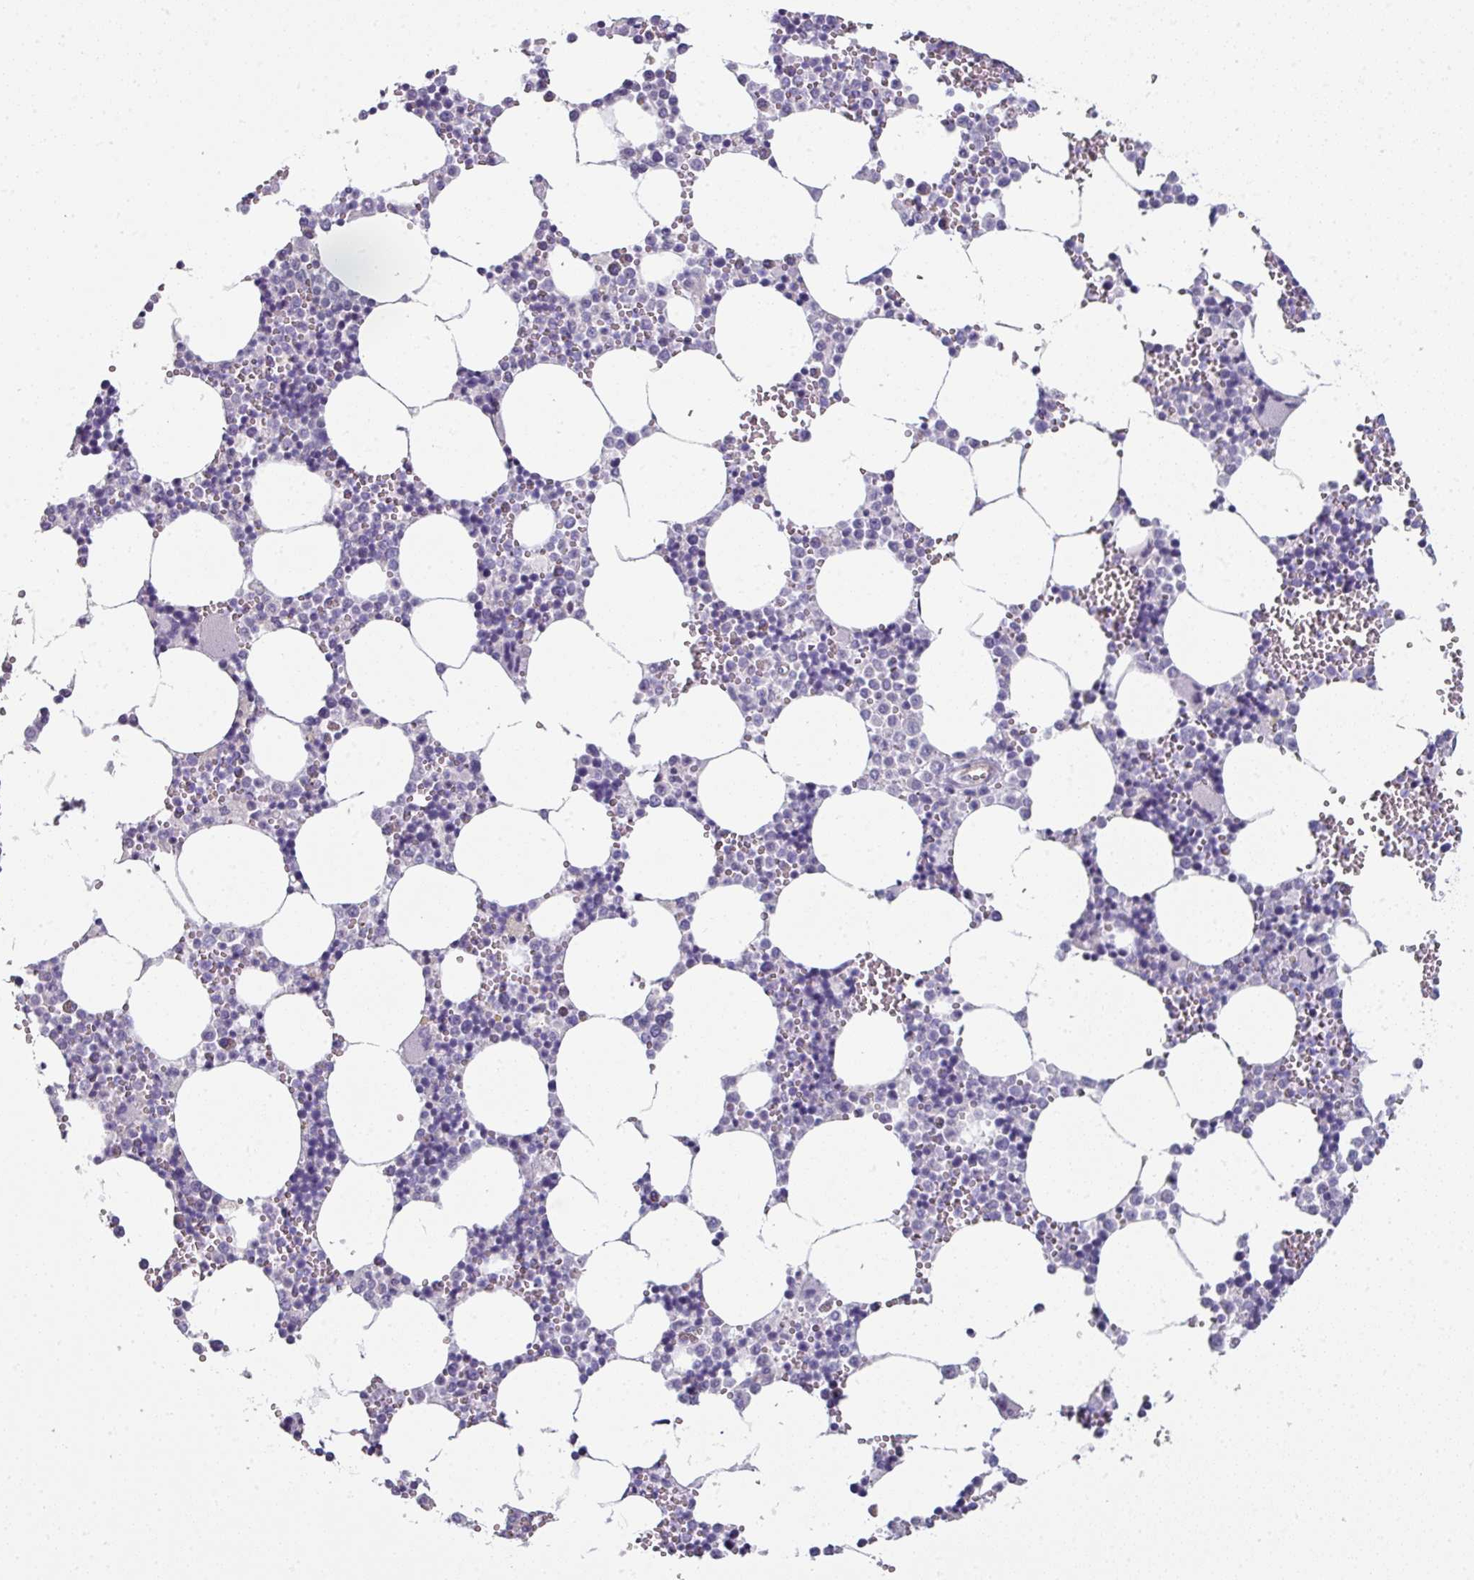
{"staining": {"intensity": "negative", "quantity": "none", "location": "none"}, "tissue": "bone marrow", "cell_type": "Hematopoietic cells", "image_type": "normal", "snomed": [{"axis": "morphology", "description": "Normal tissue, NOS"}, {"axis": "topography", "description": "Bone marrow"}], "caption": "Hematopoietic cells show no significant protein expression in unremarkable bone marrow.", "gene": "SLC17A7", "patient": {"sex": "male", "age": 54}}